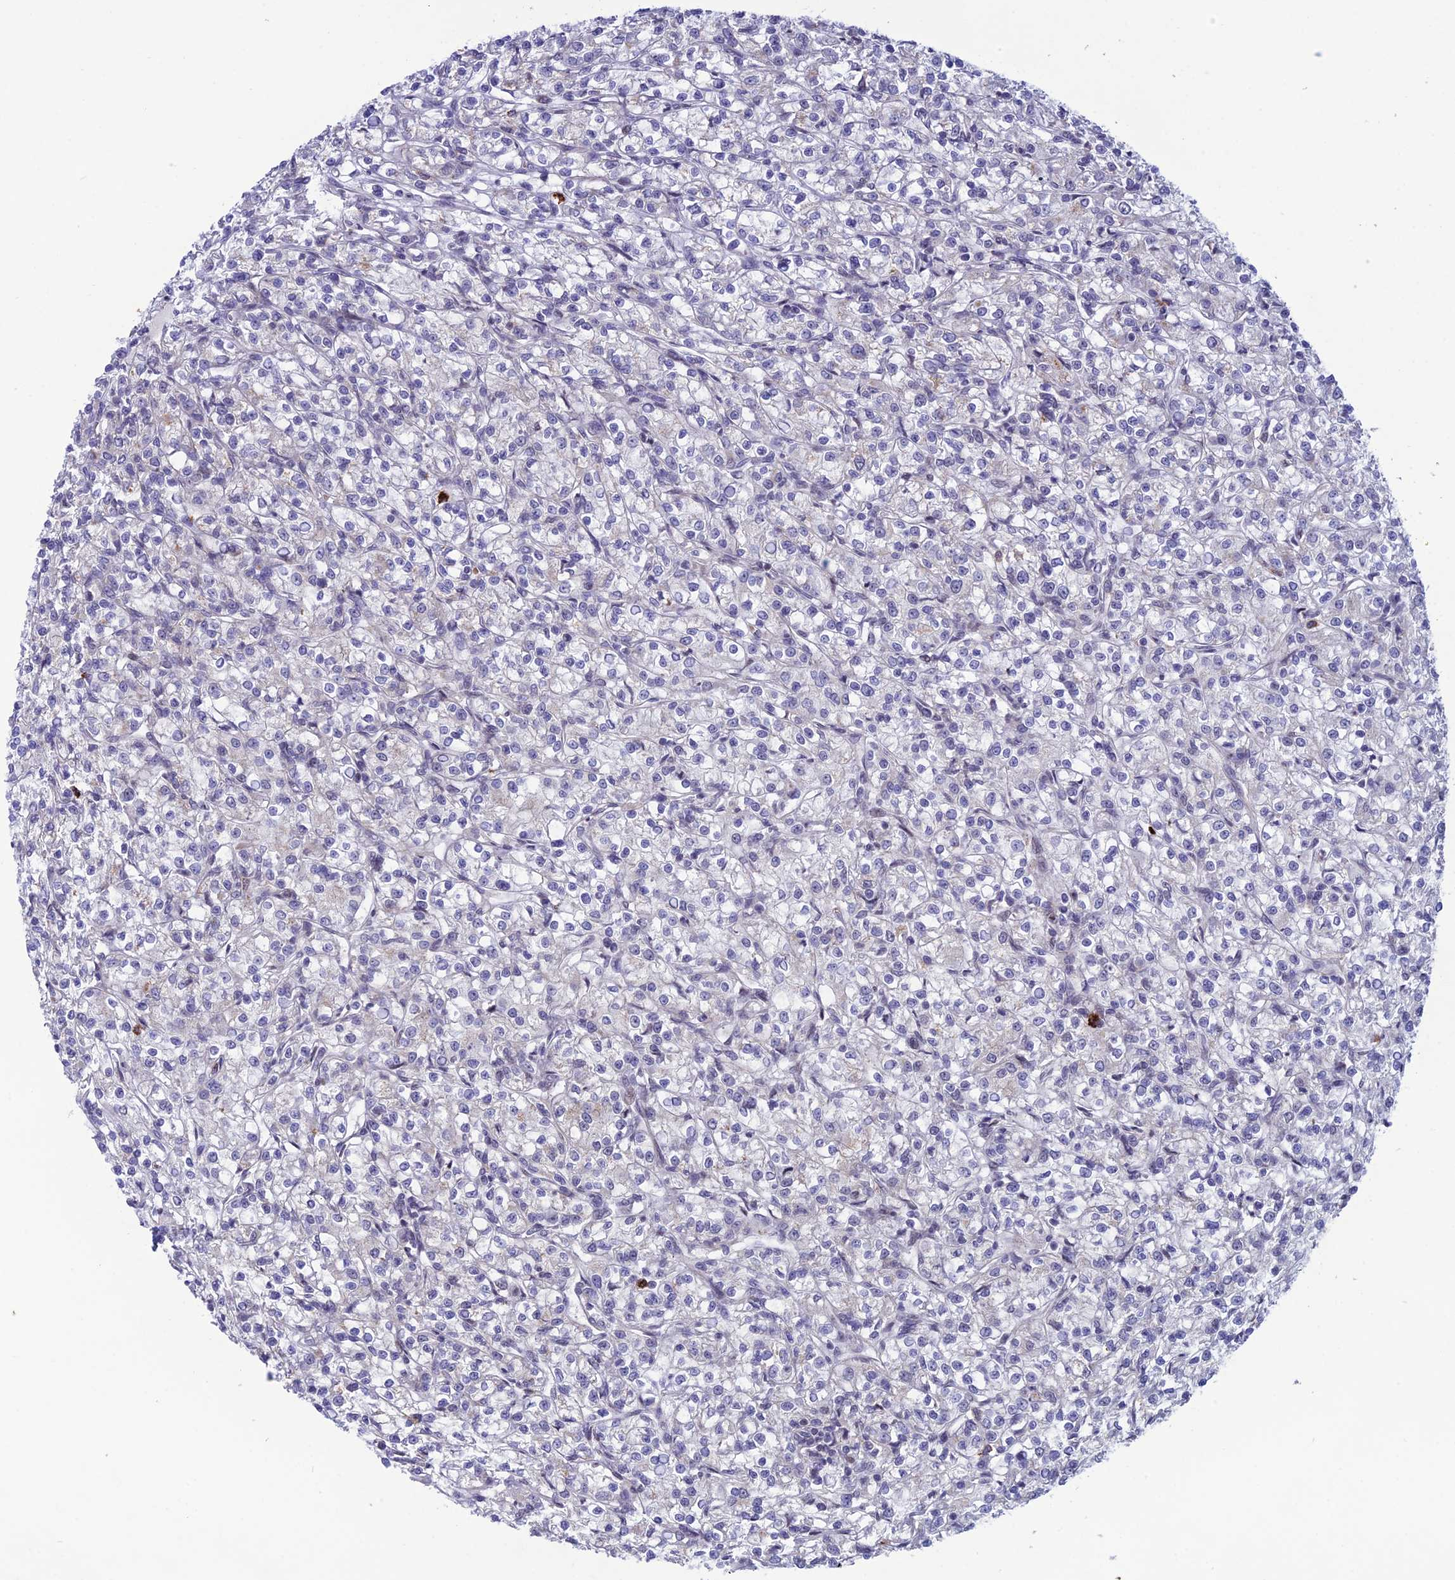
{"staining": {"intensity": "negative", "quantity": "none", "location": "none"}, "tissue": "renal cancer", "cell_type": "Tumor cells", "image_type": "cancer", "snomed": [{"axis": "morphology", "description": "Adenocarcinoma, NOS"}, {"axis": "topography", "description": "Kidney"}], "caption": "IHC of adenocarcinoma (renal) displays no expression in tumor cells.", "gene": "COL6A6", "patient": {"sex": "female", "age": 59}}